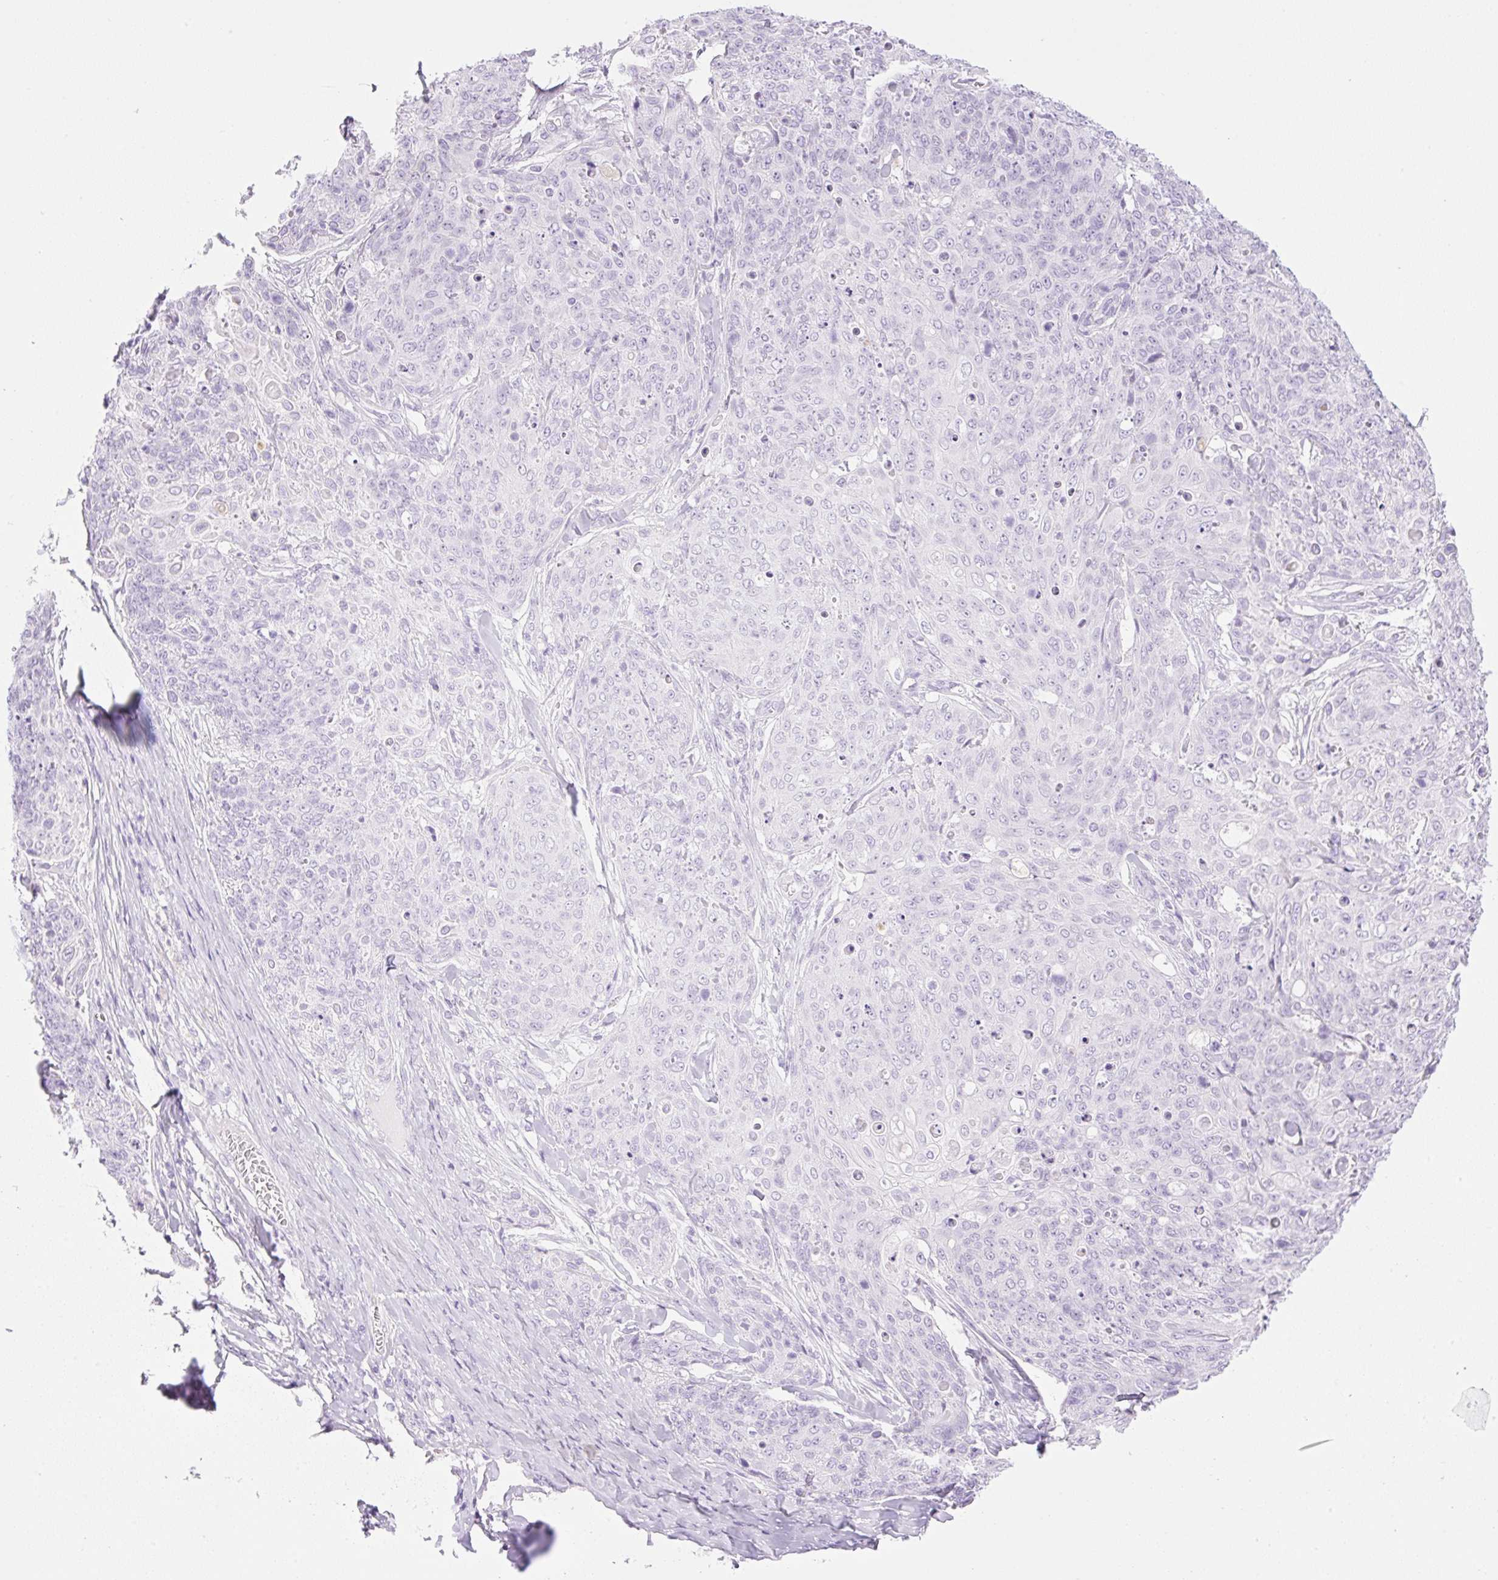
{"staining": {"intensity": "negative", "quantity": "none", "location": "none"}, "tissue": "skin cancer", "cell_type": "Tumor cells", "image_type": "cancer", "snomed": [{"axis": "morphology", "description": "Squamous cell carcinoma, NOS"}, {"axis": "topography", "description": "Skin"}, {"axis": "topography", "description": "Vulva"}], "caption": "Tumor cells are negative for protein expression in human skin cancer.", "gene": "PALM3", "patient": {"sex": "female", "age": 85}}